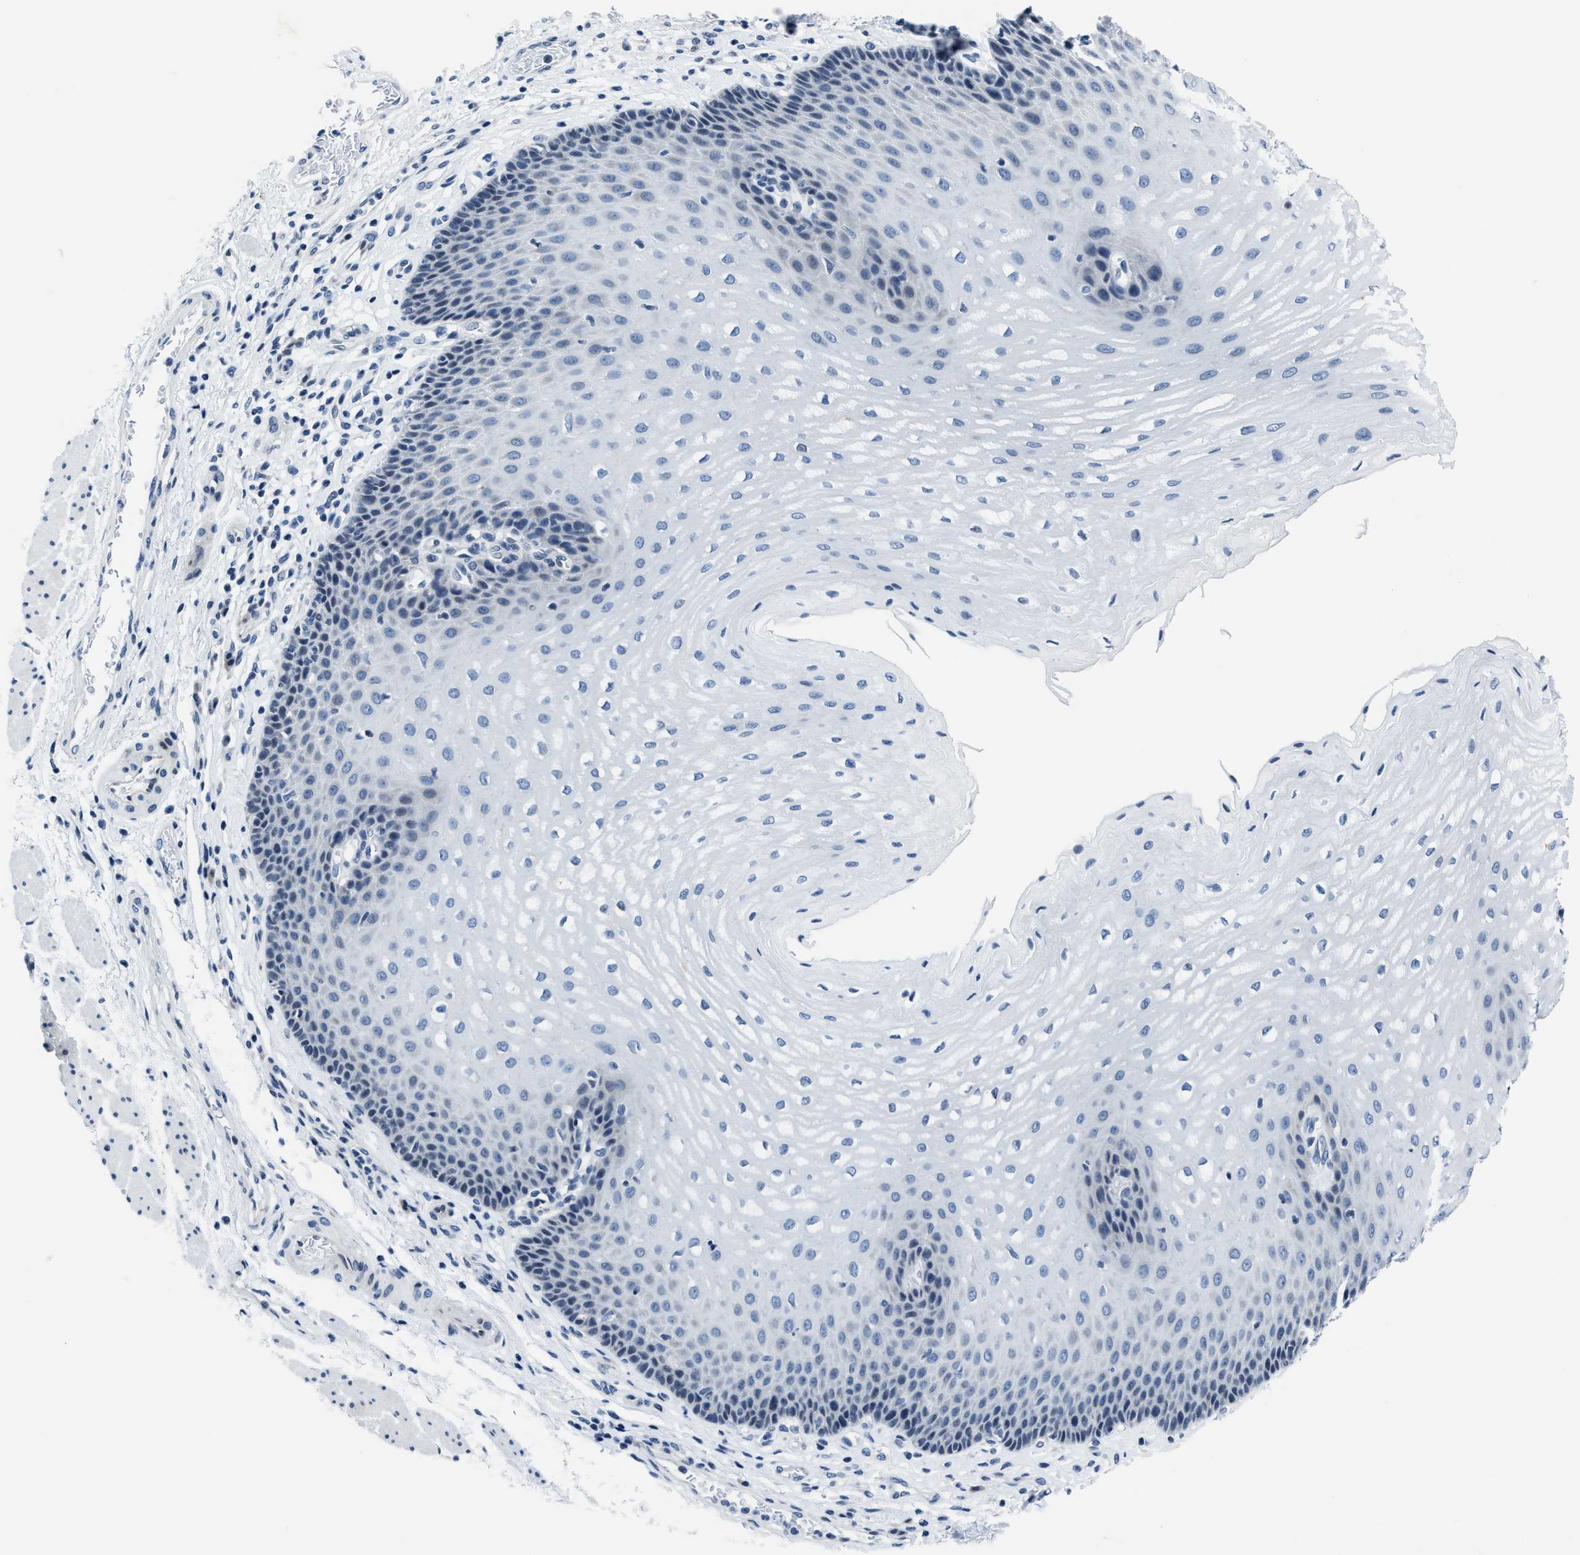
{"staining": {"intensity": "negative", "quantity": "none", "location": "none"}, "tissue": "esophagus", "cell_type": "Squamous epithelial cells", "image_type": "normal", "snomed": [{"axis": "morphology", "description": "Normal tissue, NOS"}, {"axis": "topography", "description": "Esophagus"}], "caption": "Squamous epithelial cells show no significant protein positivity in unremarkable esophagus. (Brightfield microscopy of DAB (3,3'-diaminobenzidine) immunohistochemistry at high magnification).", "gene": "ASZ1", "patient": {"sex": "male", "age": 54}}